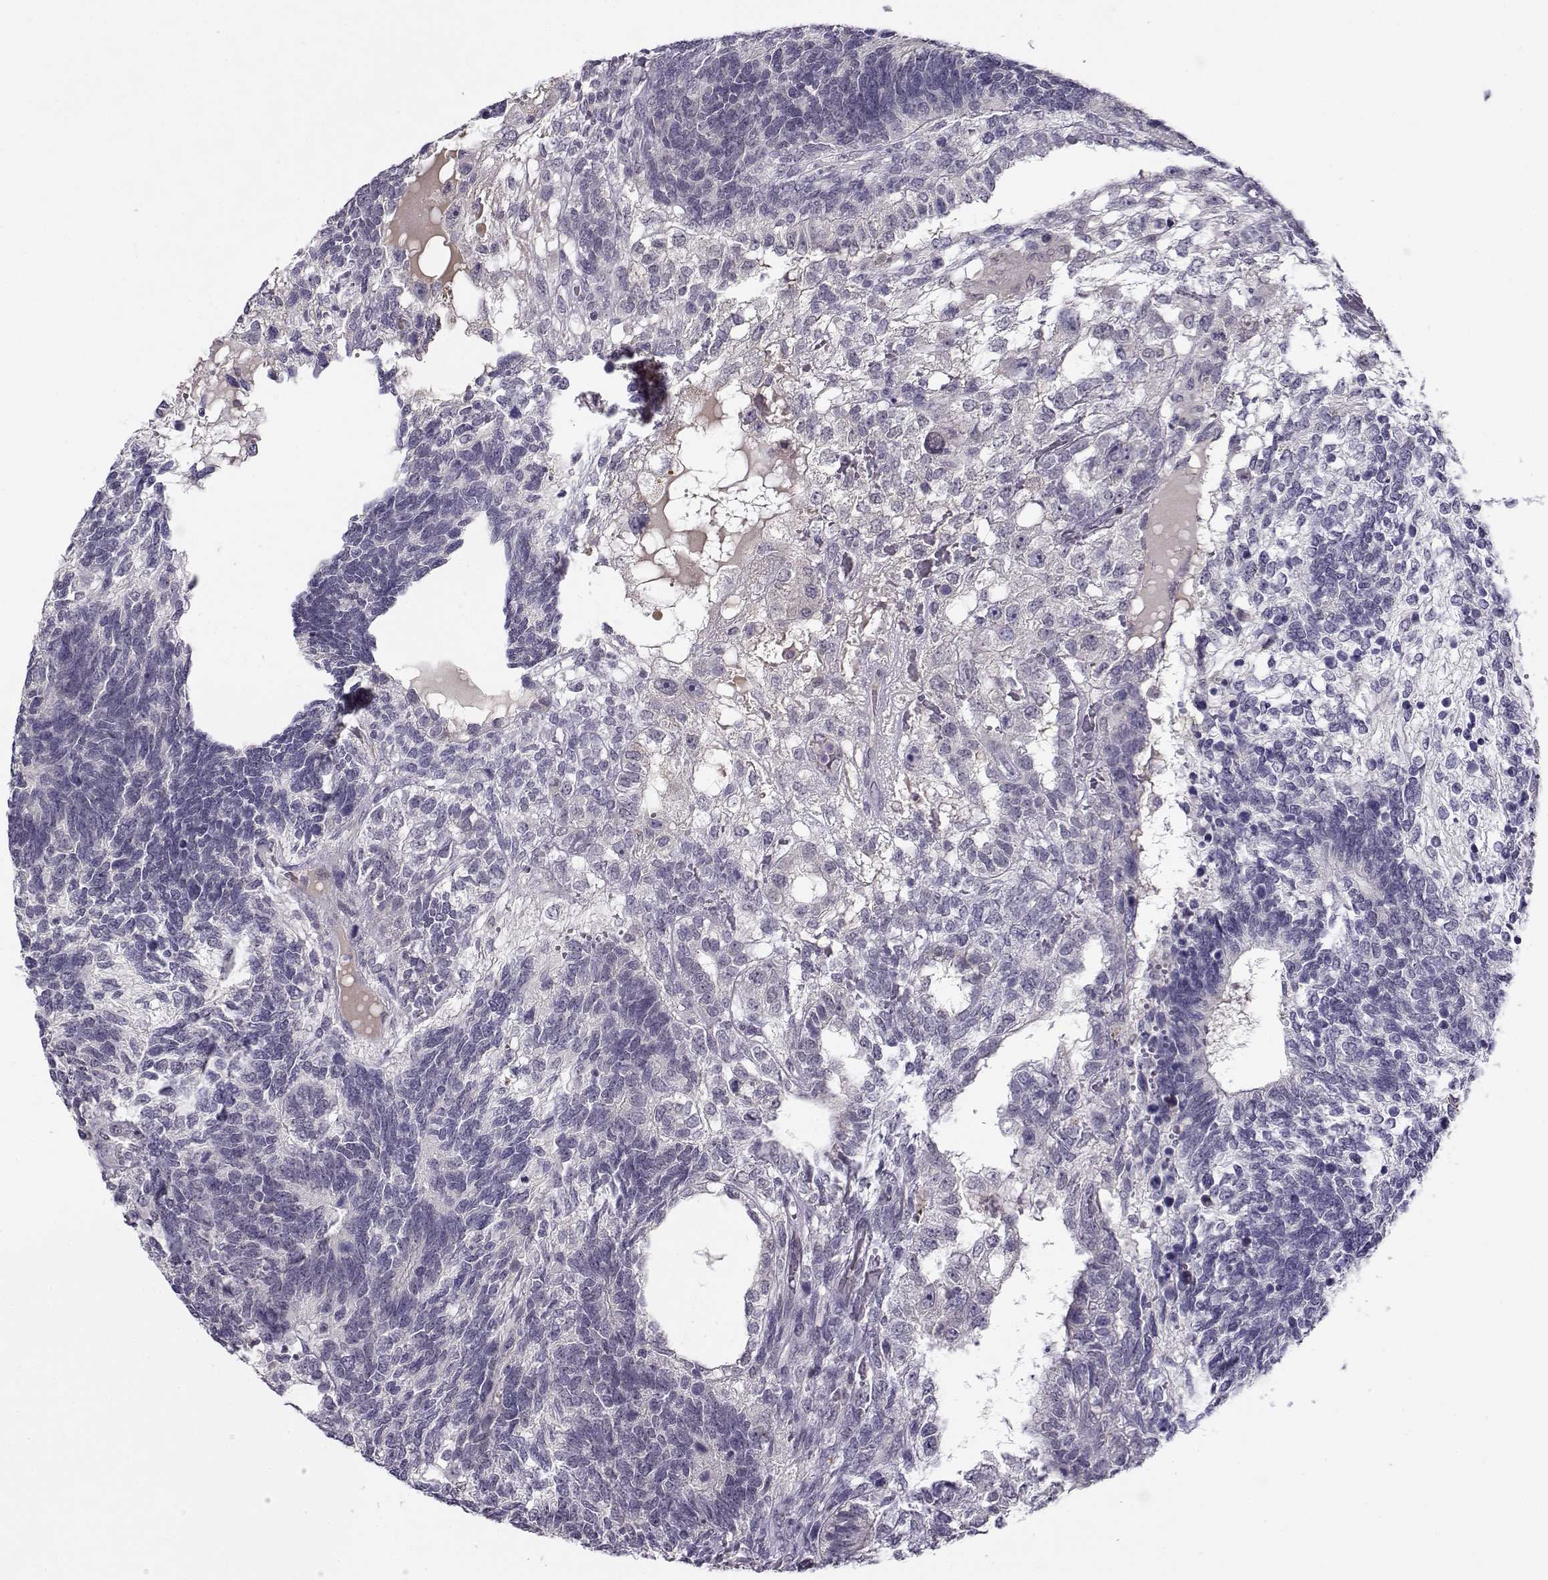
{"staining": {"intensity": "negative", "quantity": "none", "location": "none"}, "tissue": "testis cancer", "cell_type": "Tumor cells", "image_type": "cancer", "snomed": [{"axis": "morphology", "description": "Seminoma, NOS"}, {"axis": "morphology", "description": "Carcinoma, Embryonal, NOS"}, {"axis": "topography", "description": "Testis"}], "caption": "Human seminoma (testis) stained for a protein using IHC reveals no positivity in tumor cells.", "gene": "C16orf86", "patient": {"sex": "male", "age": 41}}